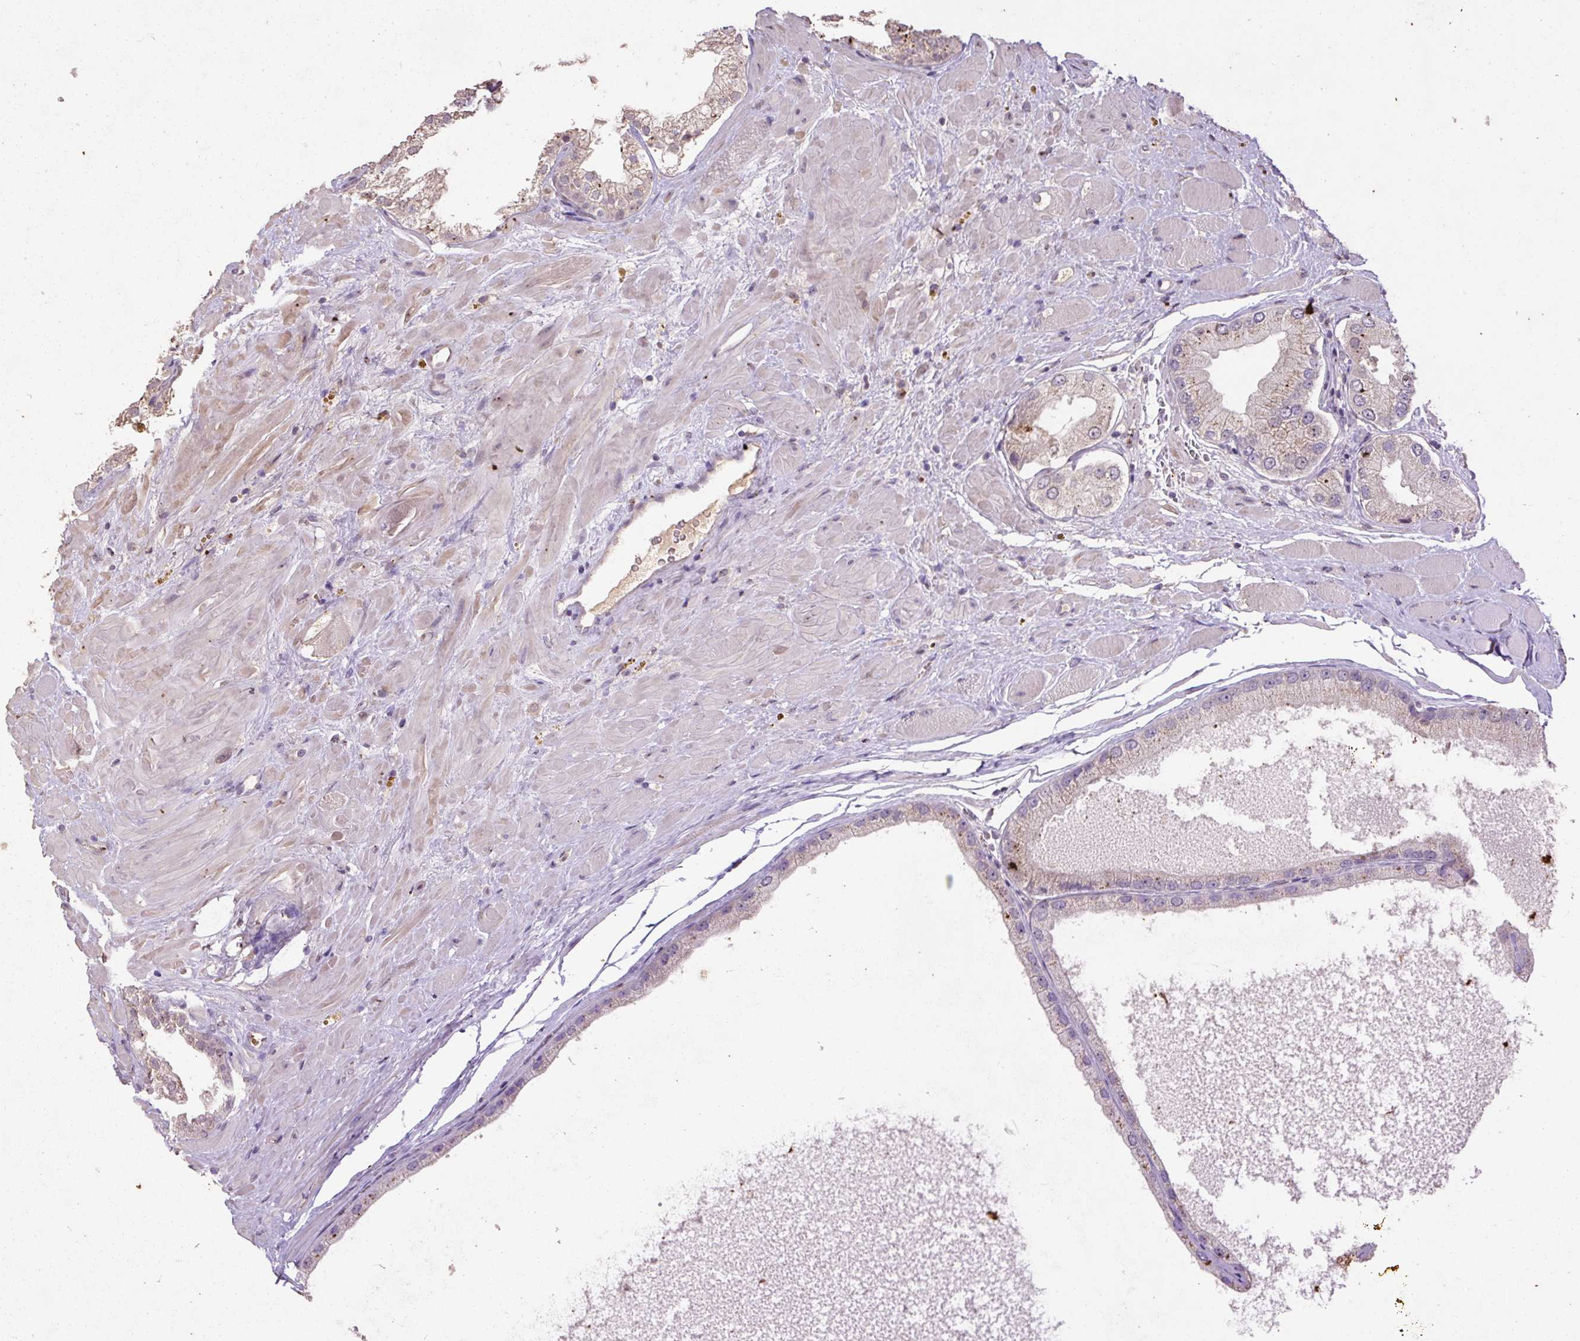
{"staining": {"intensity": "weak", "quantity": "<25%", "location": "cytoplasmic/membranous"}, "tissue": "prostate cancer", "cell_type": "Tumor cells", "image_type": "cancer", "snomed": [{"axis": "morphology", "description": "Adenocarcinoma, Low grade"}, {"axis": "topography", "description": "Prostate"}], "caption": "The IHC photomicrograph has no significant staining in tumor cells of prostate cancer tissue.", "gene": "LRTM2", "patient": {"sex": "male", "age": 42}}